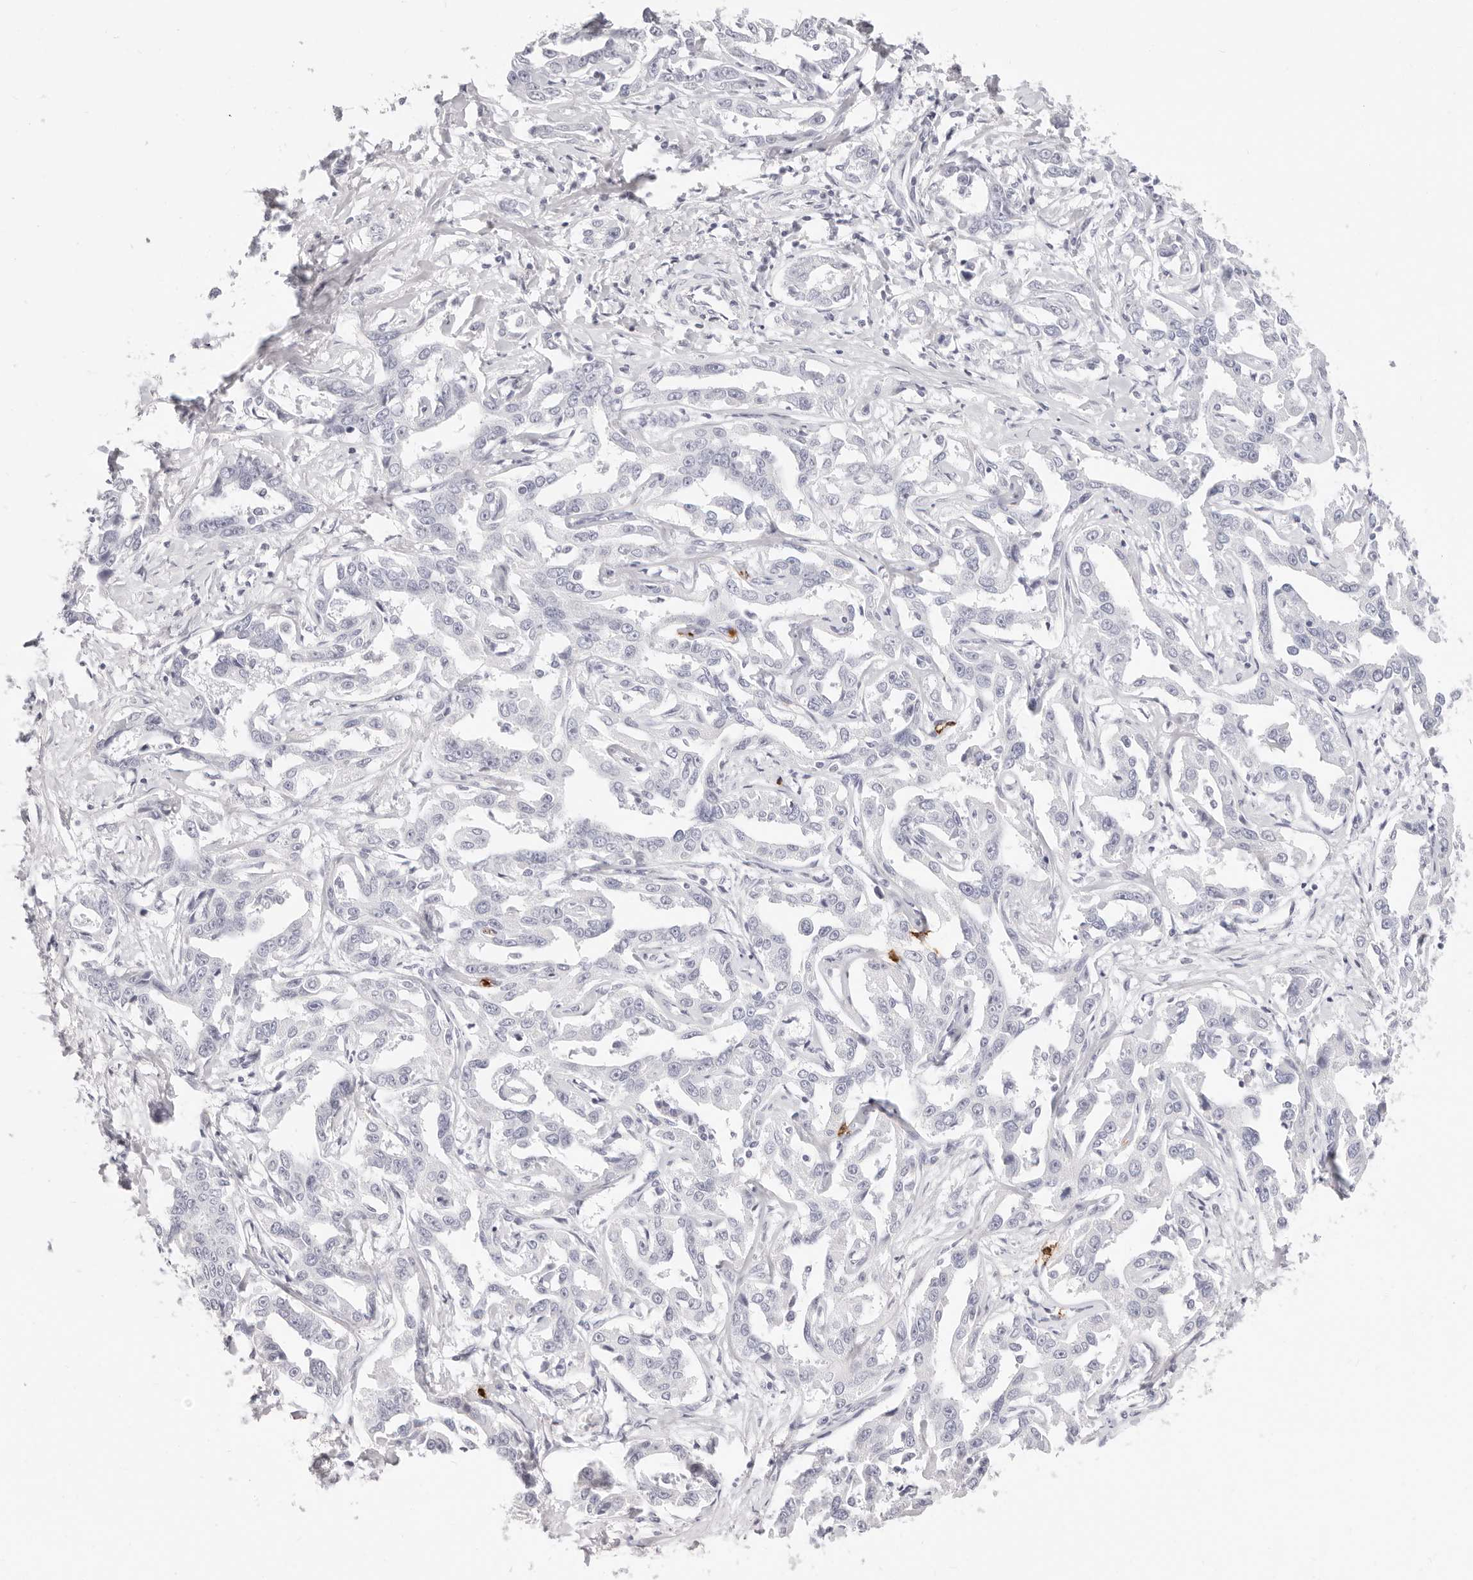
{"staining": {"intensity": "negative", "quantity": "none", "location": "none"}, "tissue": "liver cancer", "cell_type": "Tumor cells", "image_type": "cancer", "snomed": [{"axis": "morphology", "description": "Cholangiocarcinoma"}, {"axis": "topography", "description": "Liver"}], "caption": "The photomicrograph displays no staining of tumor cells in liver cancer.", "gene": "CAMP", "patient": {"sex": "male", "age": 59}}